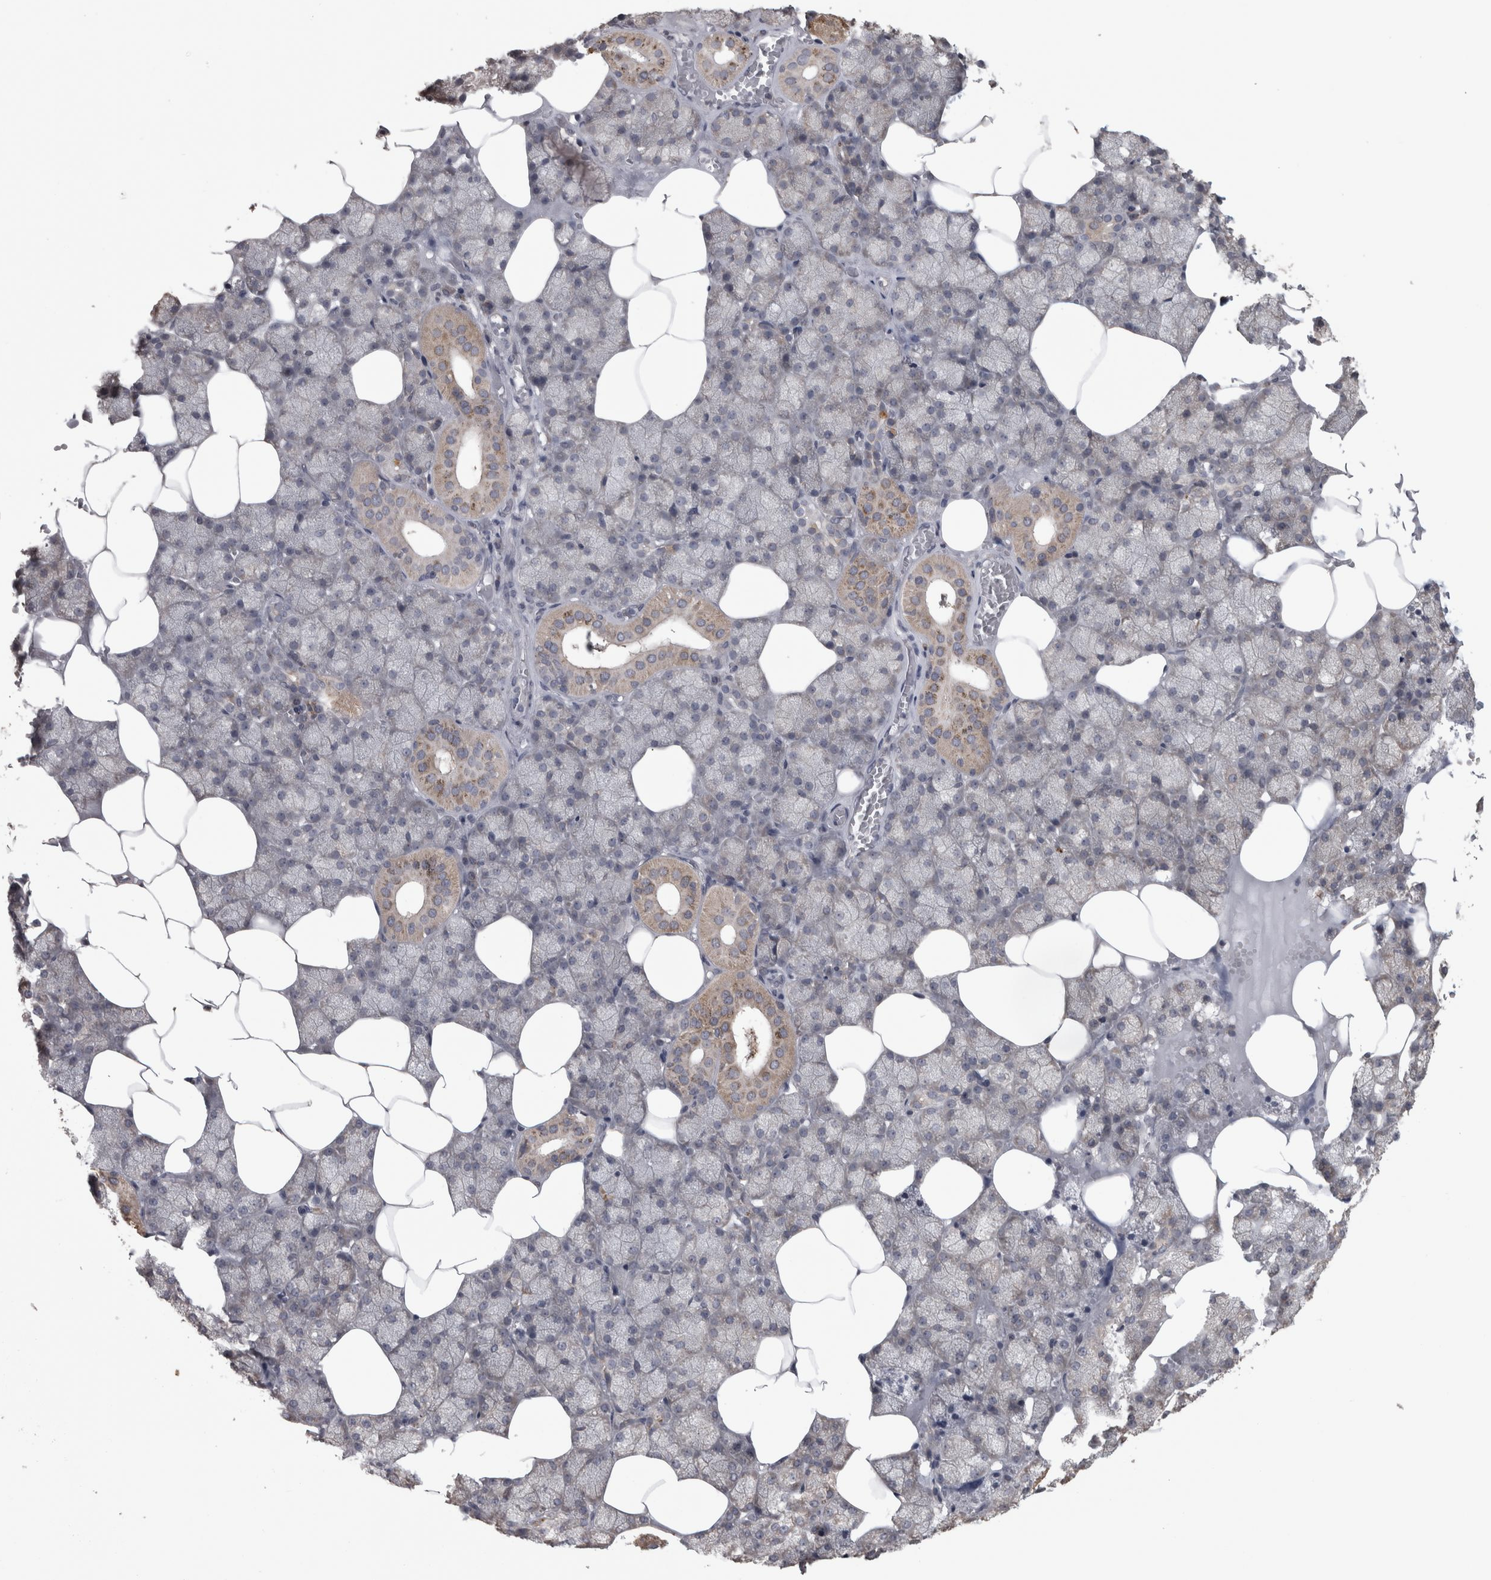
{"staining": {"intensity": "moderate", "quantity": "<25%", "location": "cytoplasmic/membranous"}, "tissue": "salivary gland", "cell_type": "Glandular cells", "image_type": "normal", "snomed": [{"axis": "morphology", "description": "Normal tissue, NOS"}, {"axis": "topography", "description": "Salivary gland"}], "caption": "High-magnification brightfield microscopy of benign salivary gland stained with DAB (brown) and counterstained with hematoxylin (blue). glandular cells exhibit moderate cytoplasmic/membranous staining is appreciated in about<25% of cells. The staining was performed using DAB, with brown indicating positive protein expression. Nuclei are stained blue with hematoxylin.", "gene": "RAB29", "patient": {"sex": "male", "age": 62}}